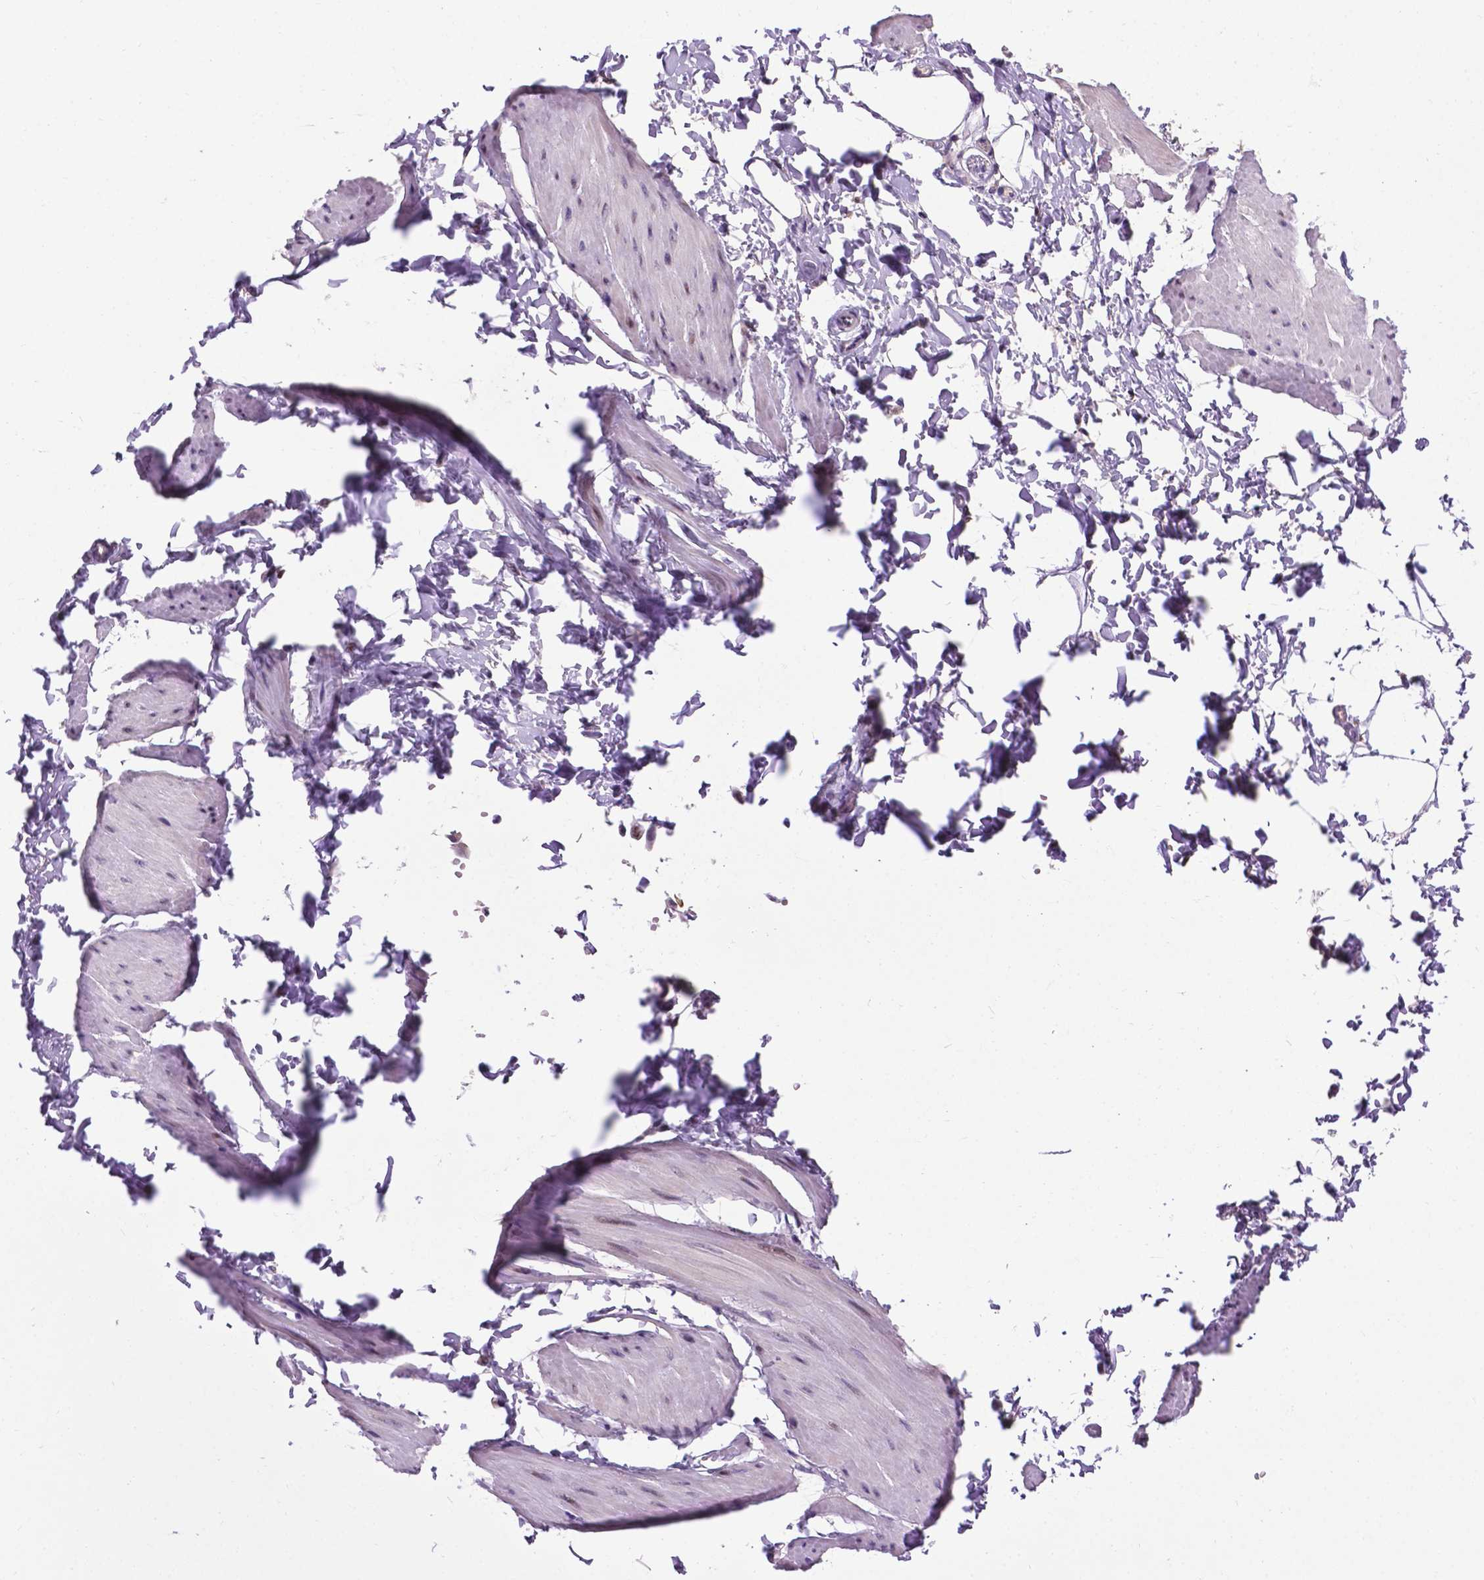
{"staining": {"intensity": "negative", "quantity": "none", "location": "none"}, "tissue": "adipose tissue", "cell_type": "Adipocytes", "image_type": "normal", "snomed": [{"axis": "morphology", "description": "Normal tissue, NOS"}, {"axis": "topography", "description": "Smooth muscle"}, {"axis": "topography", "description": "Peripheral nerve tissue"}], "caption": "A micrograph of human adipose tissue is negative for staining in adipocytes.", "gene": "SMAD2", "patient": {"sex": "male", "age": 58}}